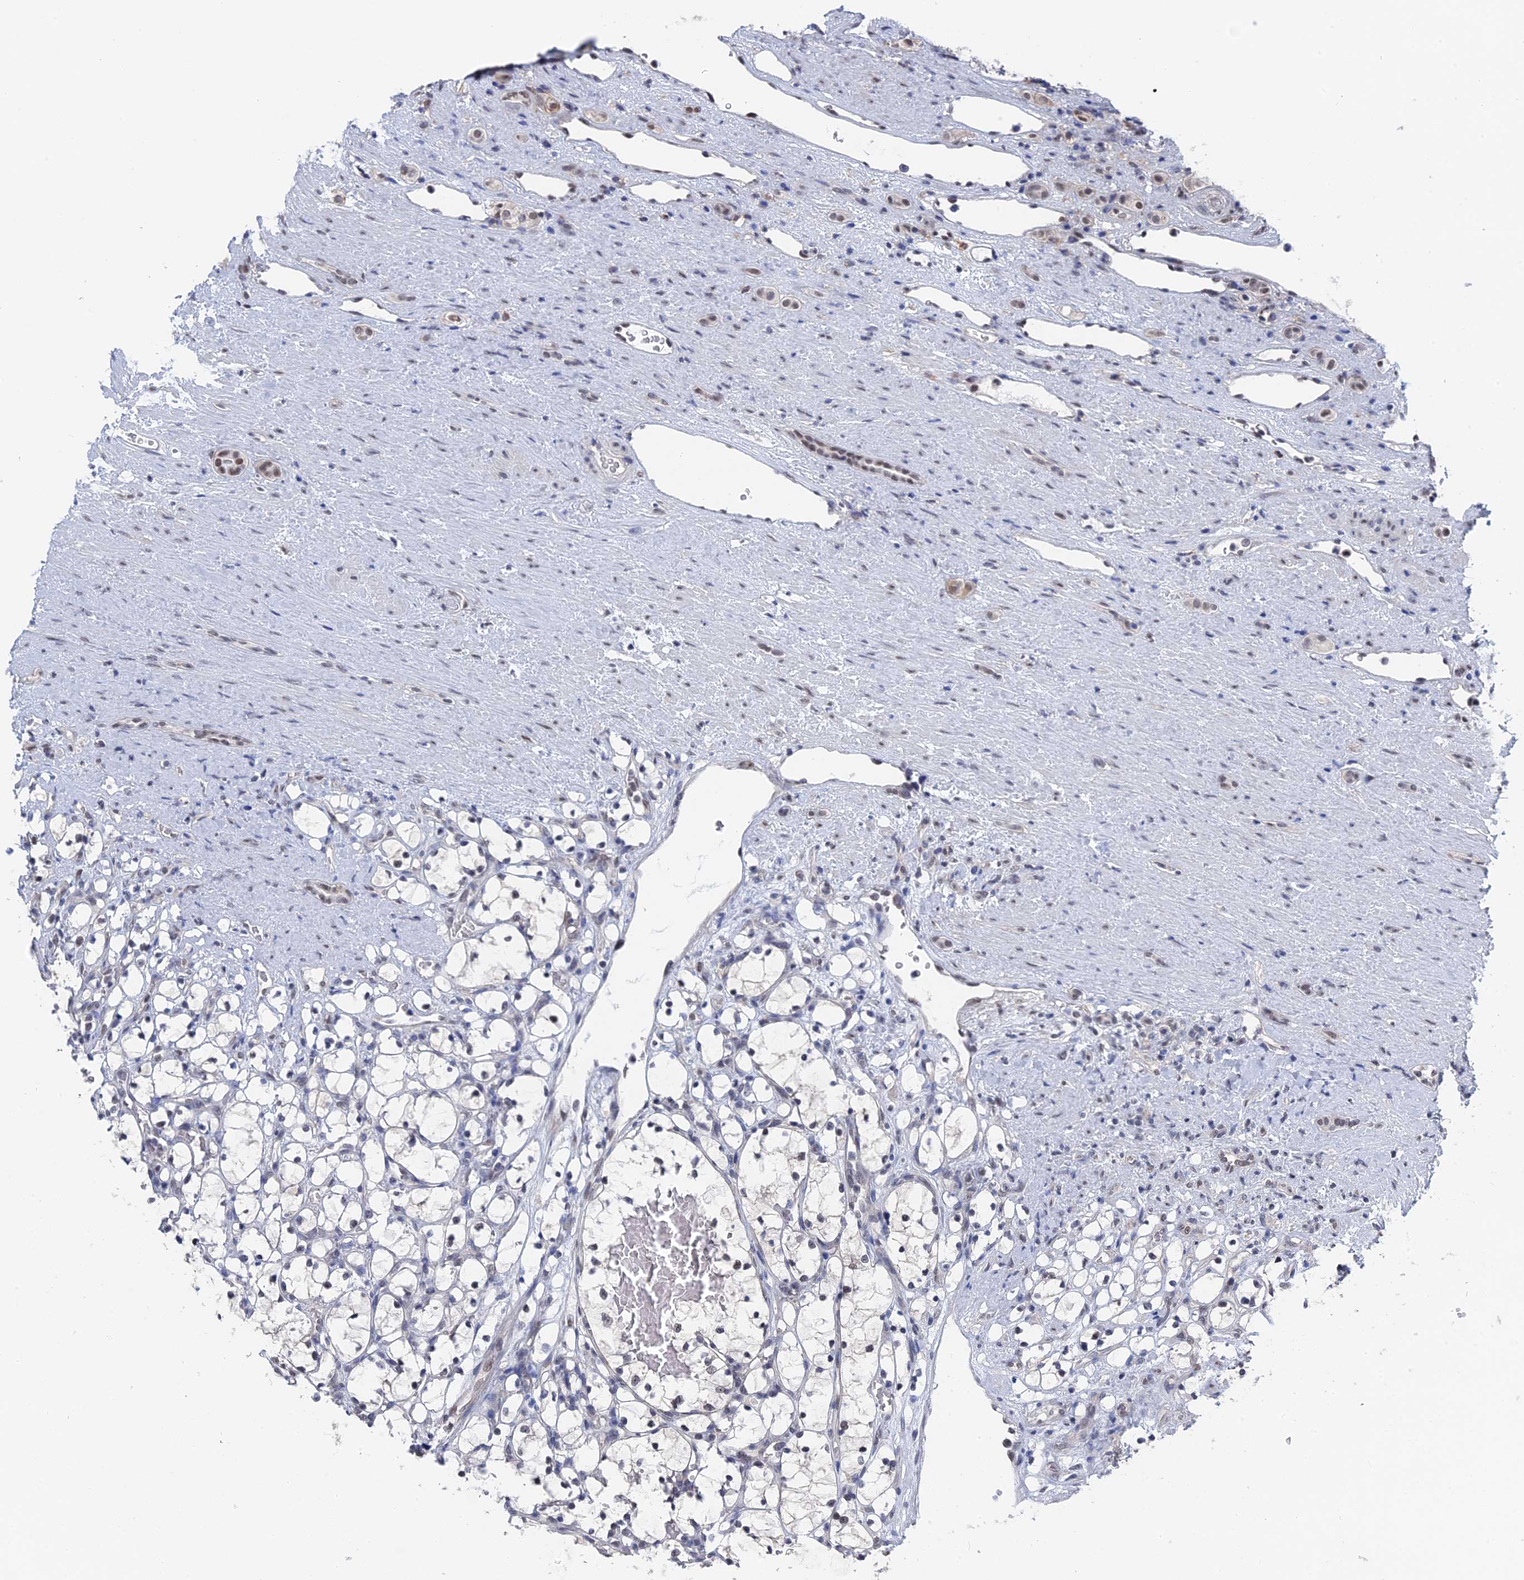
{"staining": {"intensity": "weak", "quantity": "<25%", "location": "nuclear"}, "tissue": "renal cancer", "cell_type": "Tumor cells", "image_type": "cancer", "snomed": [{"axis": "morphology", "description": "Adenocarcinoma, NOS"}, {"axis": "topography", "description": "Kidney"}], "caption": "Renal cancer was stained to show a protein in brown. There is no significant staining in tumor cells.", "gene": "TSSC4", "patient": {"sex": "female", "age": 69}}